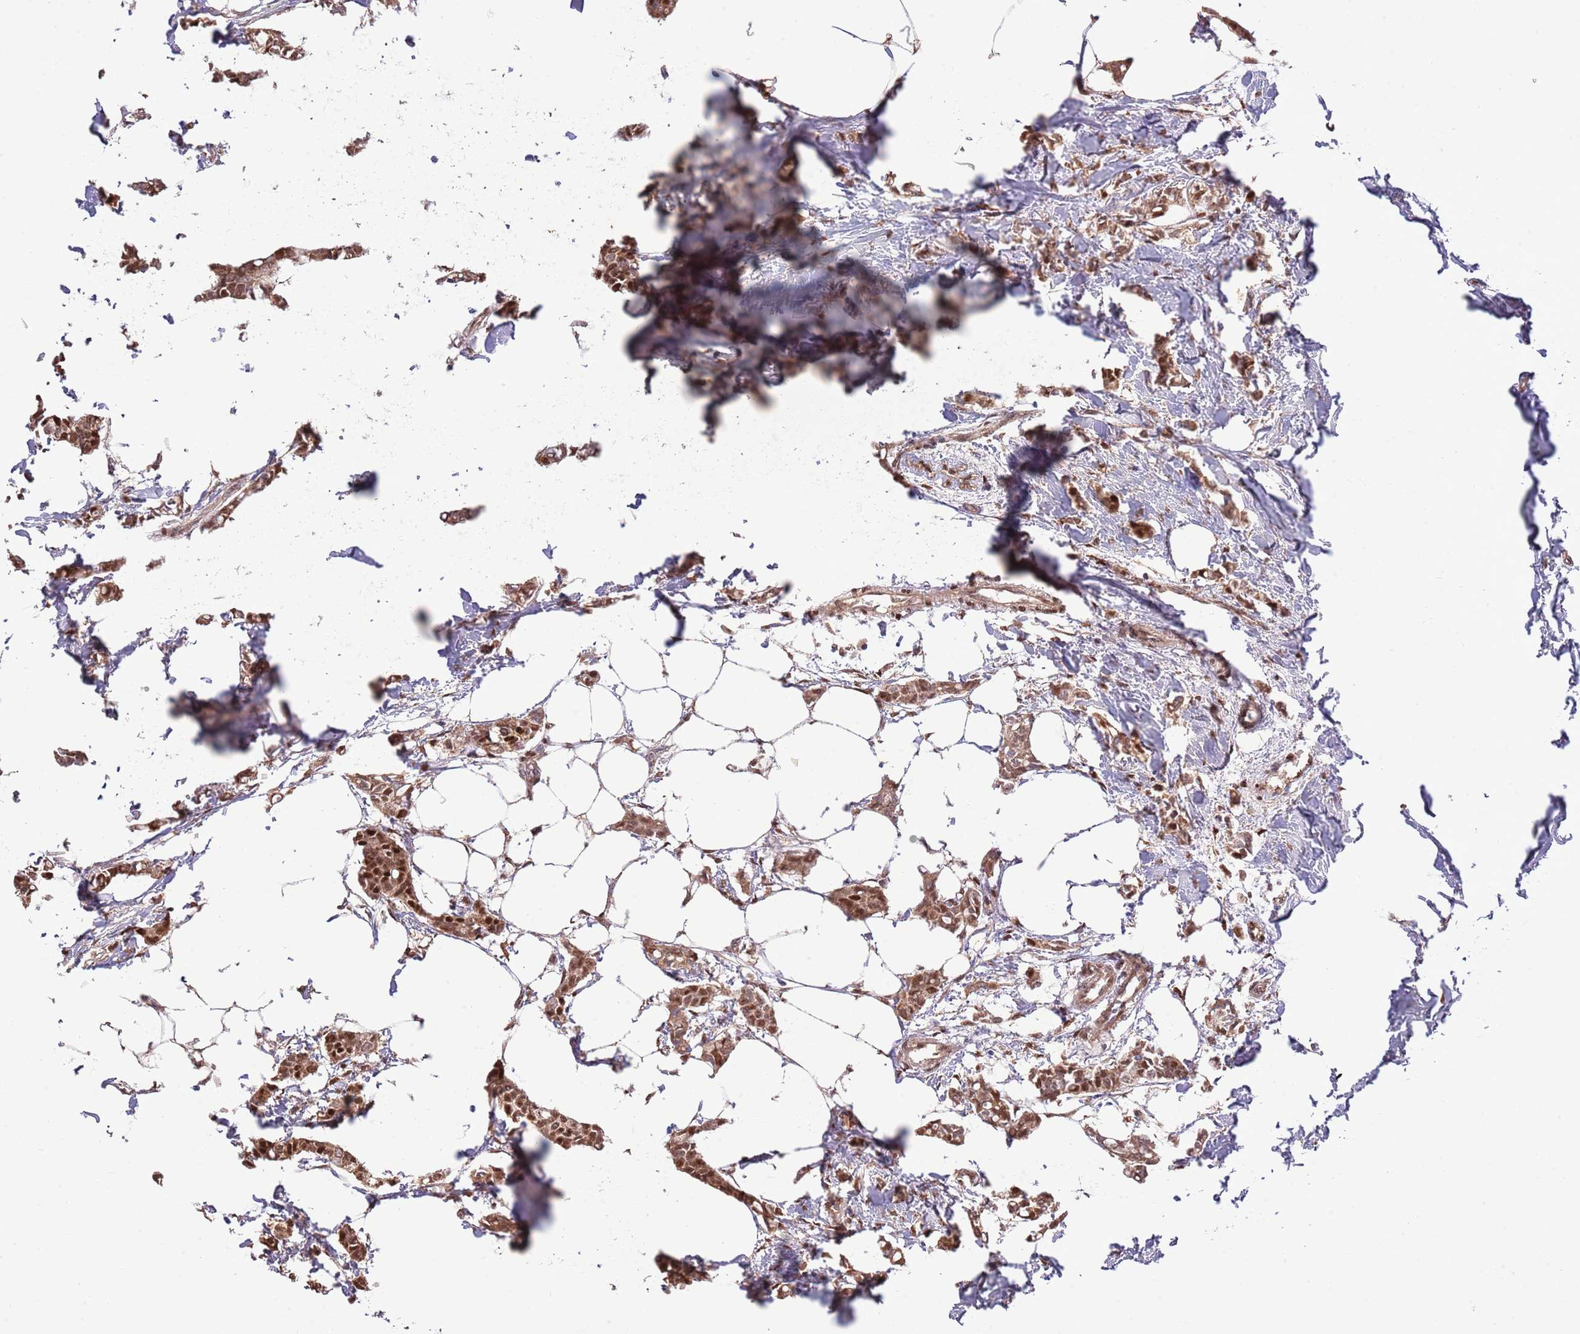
{"staining": {"intensity": "moderate", "quantity": ">75%", "location": "cytoplasmic/membranous,nuclear"}, "tissue": "breast cancer", "cell_type": "Tumor cells", "image_type": "cancer", "snomed": [{"axis": "morphology", "description": "Duct carcinoma"}, {"axis": "topography", "description": "Breast"}], "caption": "Breast cancer (invasive ductal carcinoma) tissue demonstrates moderate cytoplasmic/membranous and nuclear staining in approximately >75% of tumor cells", "gene": "ARL2BP", "patient": {"sex": "female", "age": 41}}